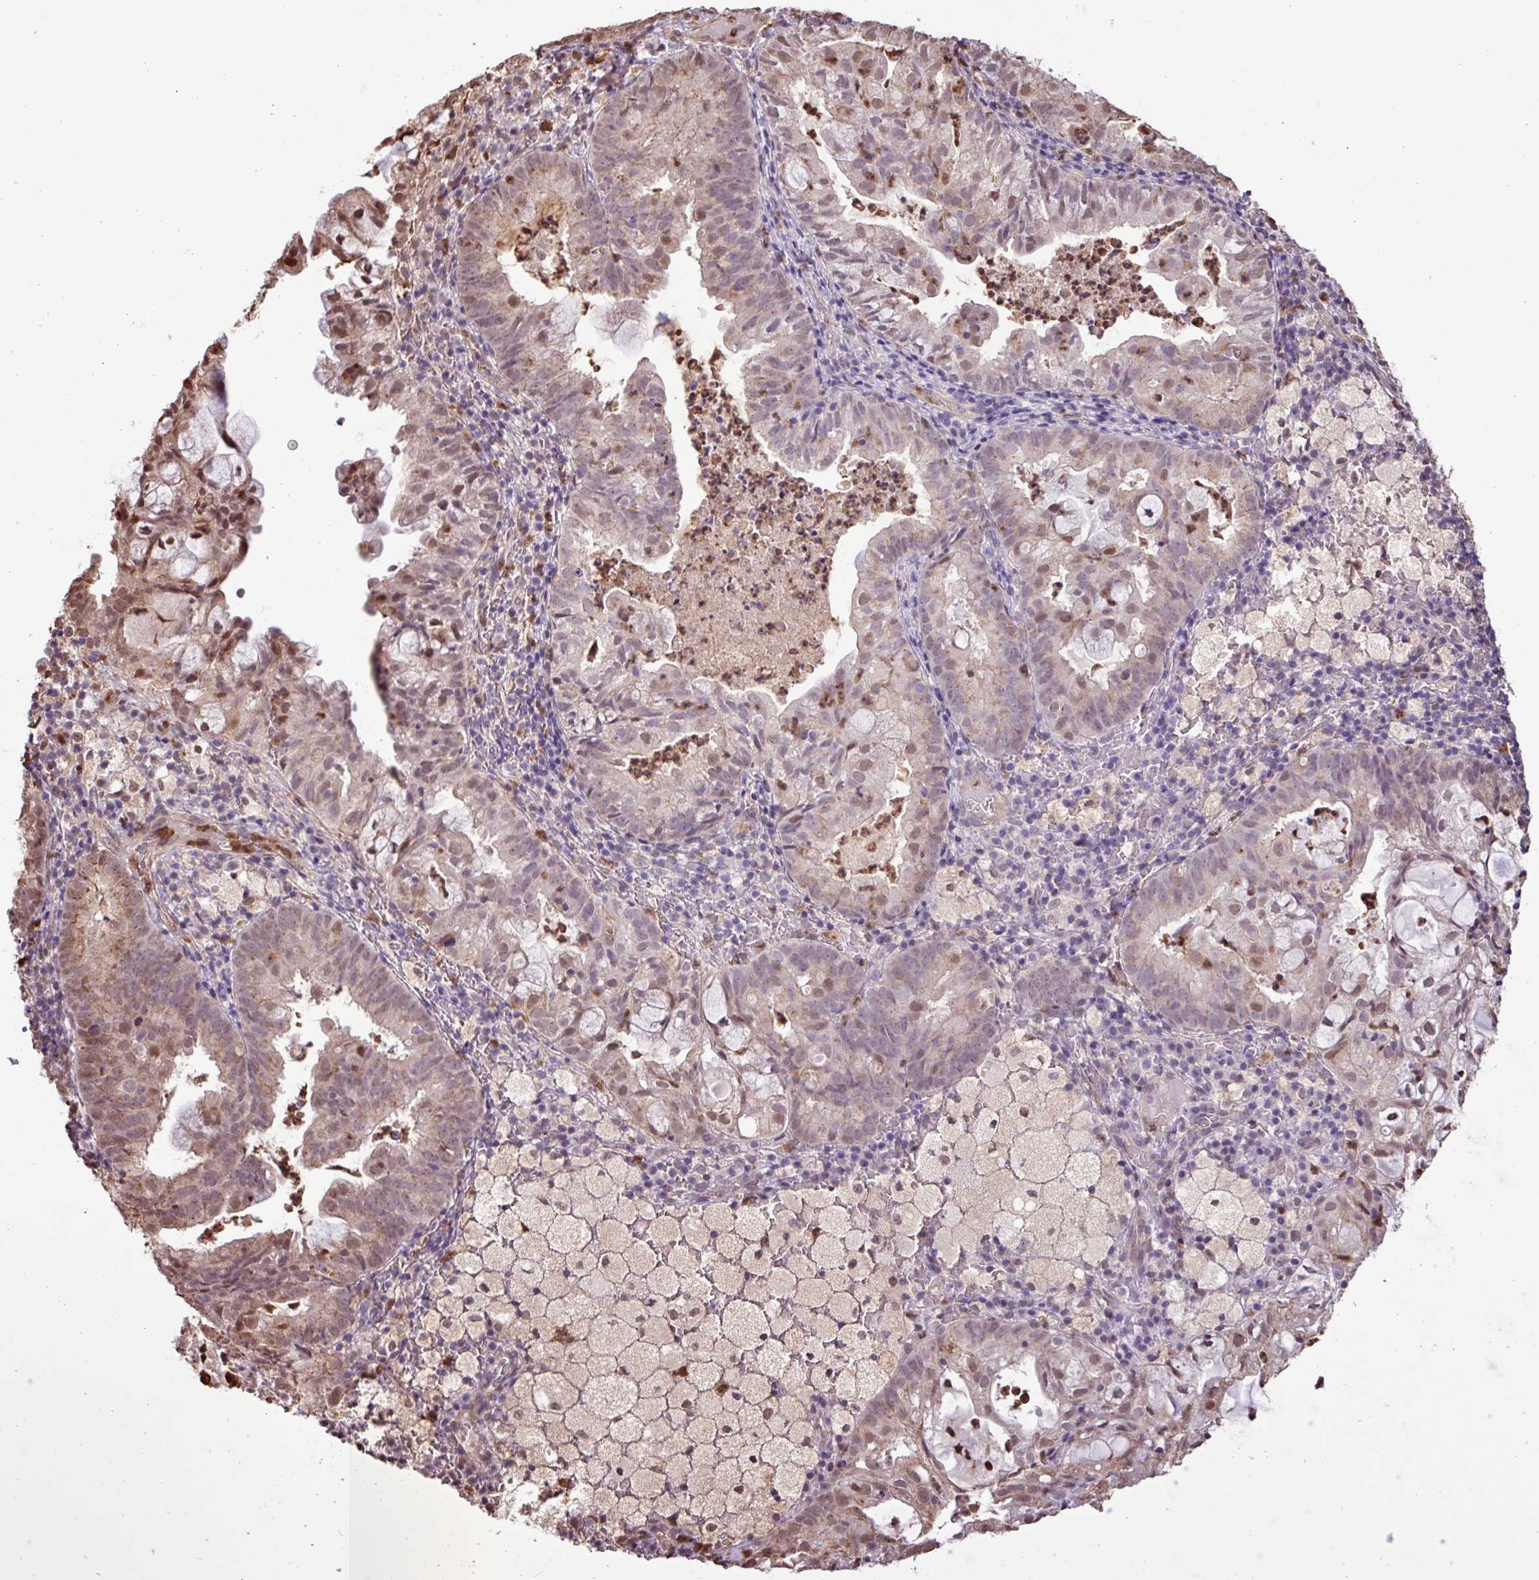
{"staining": {"intensity": "moderate", "quantity": "25%-75%", "location": "nuclear"}, "tissue": "endometrial cancer", "cell_type": "Tumor cells", "image_type": "cancer", "snomed": [{"axis": "morphology", "description": "Adenocarcinoma, NOS"}, {"axis": "topography", "description": "Endometrium"}], "caption": "Protein analysis of endometrial cancer tissue displays moderate nuclear staining in approximately 25%-75% of tumor cells.", "gene": "CHST11", "patient": {"sex": "female", "age": 80}}